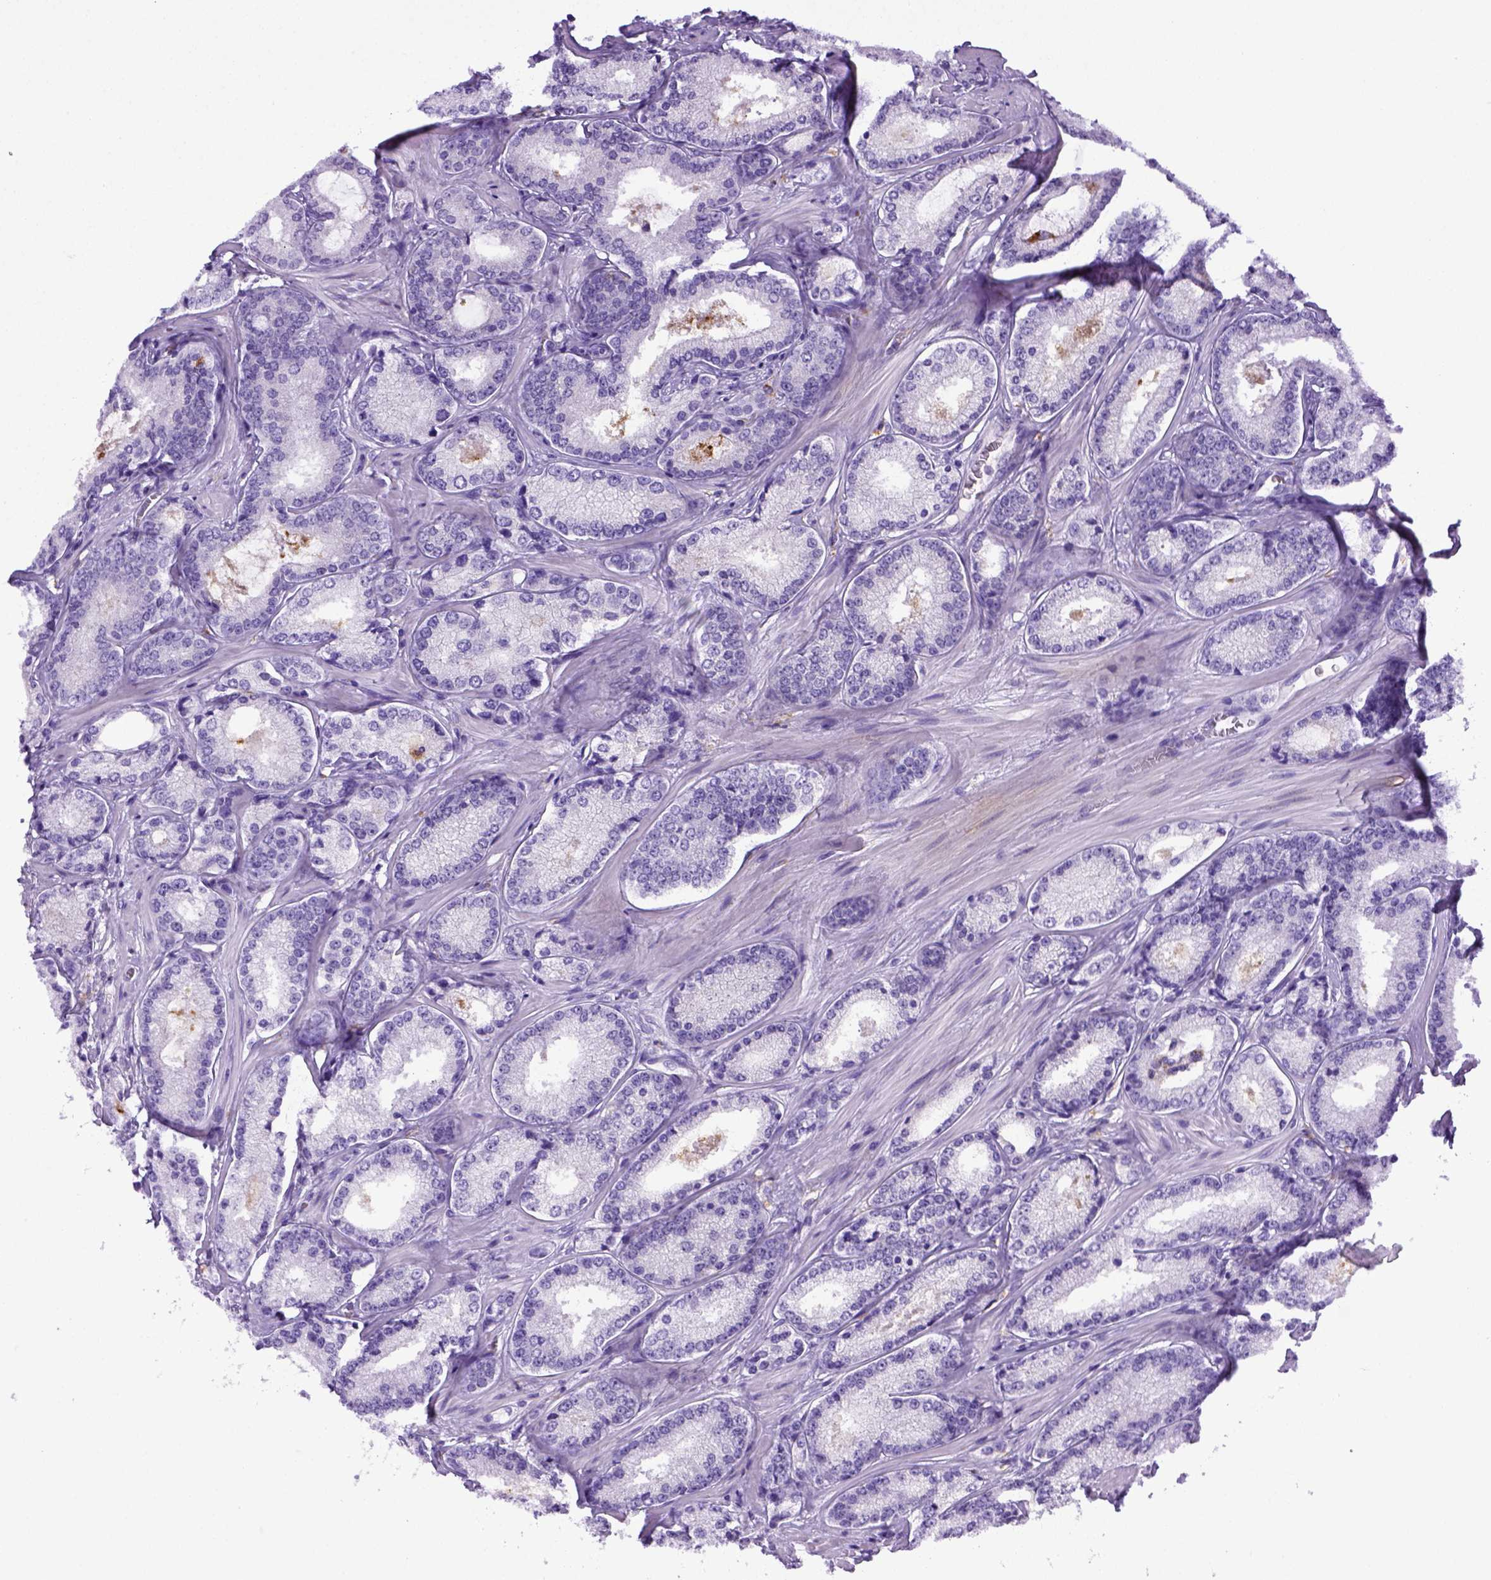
{"staining": {"intensity": "negative", "quantity": "none", "location": "none"}, "tissue": "prostate cancer", "cell_type": "Tumor cells", "image_type": "cancer", "snomed": [{"axis": "morphology", "description": "Adenocarcinoma, Low grade"}, {"axis": "topography", "description": "Prostate"}], "caption": "The micrograph shows no staining of tumor cells in prostate adenocarcinoma (low-grade).", "gene": "CD68", "patient": {"sex": "male", "age": 56}}